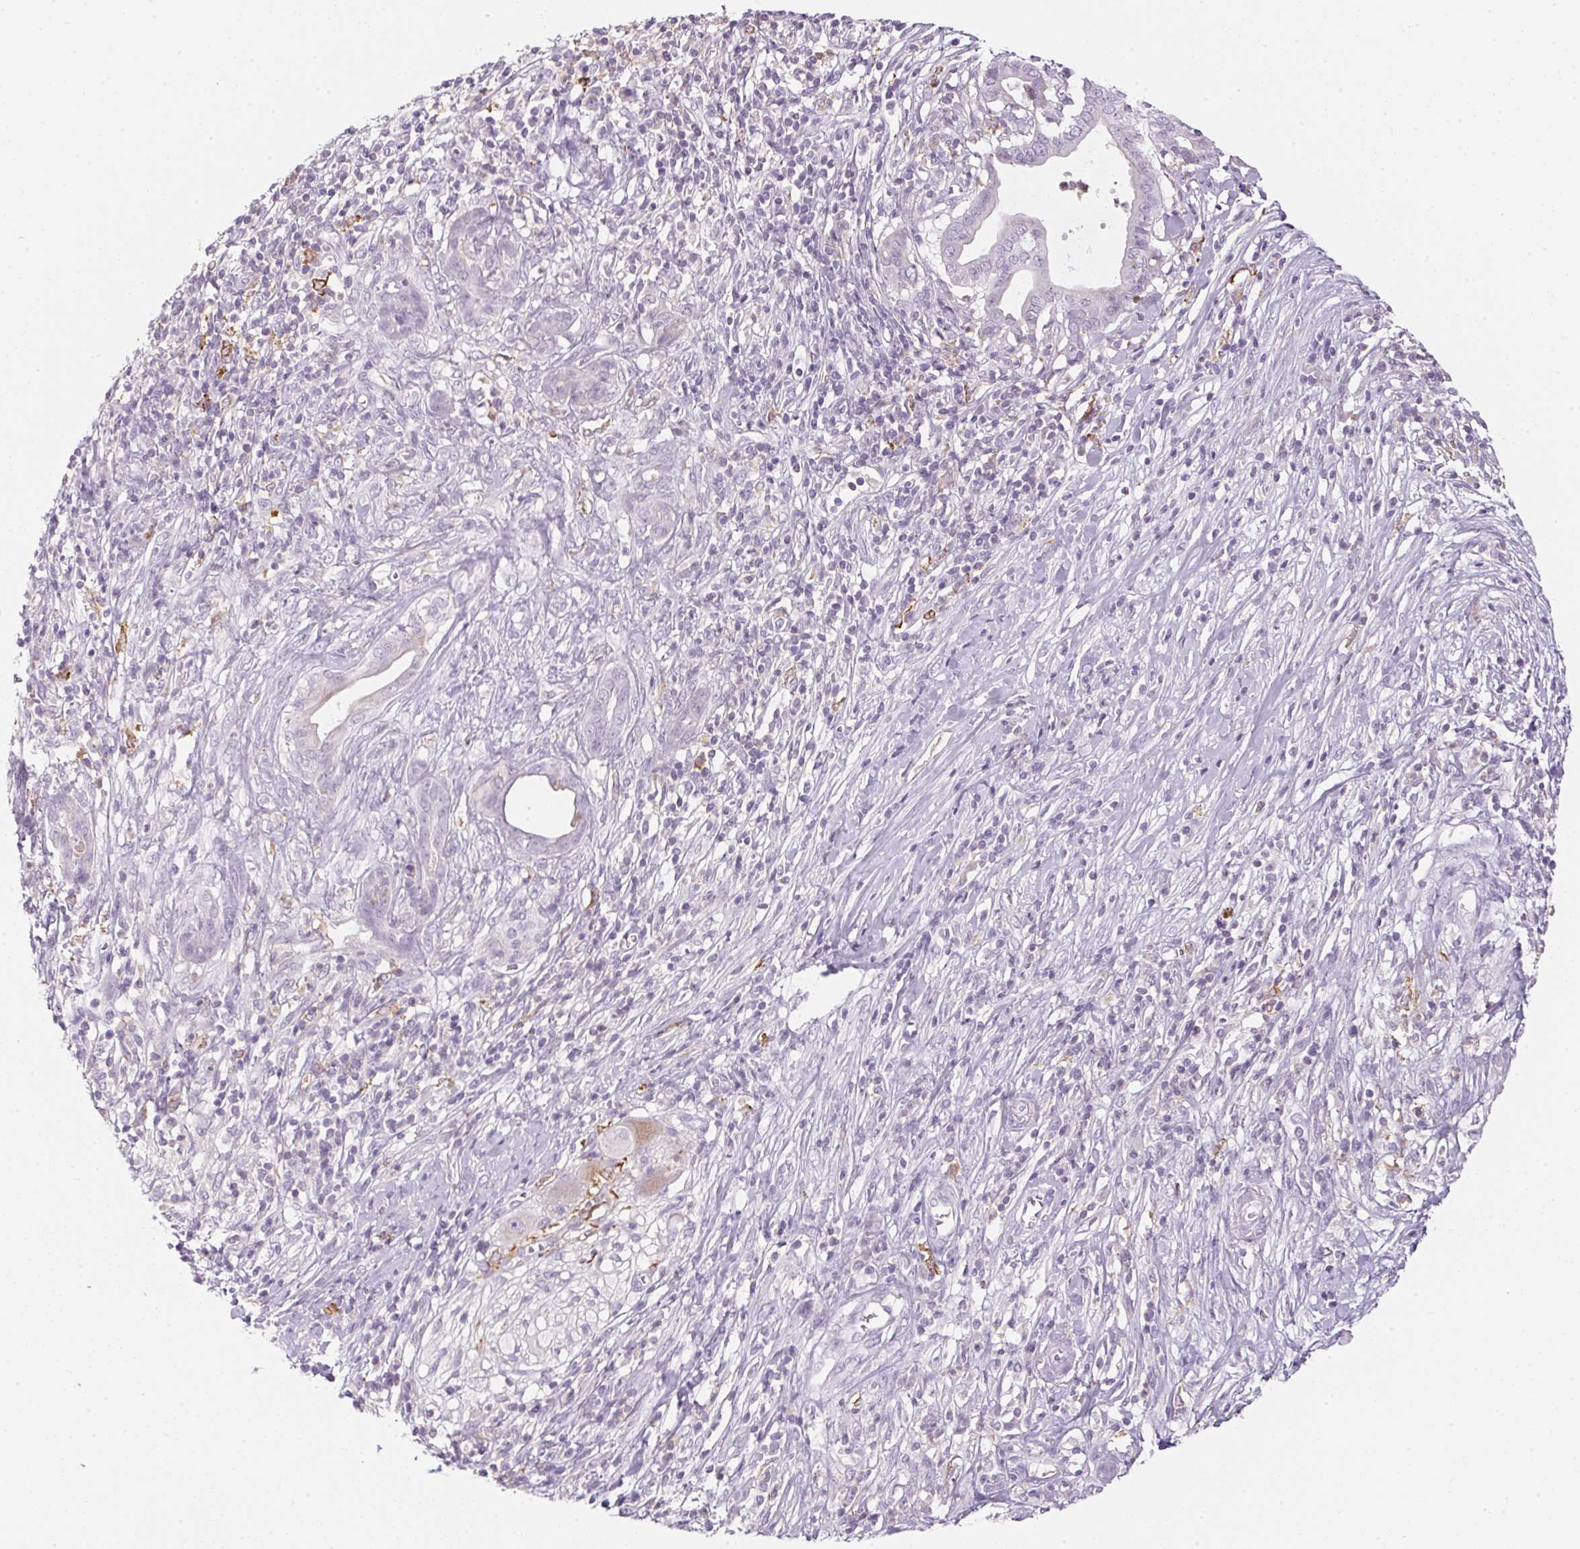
{"staining": {"intensity": "negative", "quantity": "none", "location": "none"}, "tissue": "pancreatic cancer", "cell_type": "Tumor cells", "image_type": "cancer", "snomed": [{"axis": "morphology", "description": "Adenocarcinoma, NOS"}, {"axis": "topography", "description": "Pancreas"}], "caption": "DAB (3,3'-diaminobenzidine) immunohistochemical staining of human pancreatic cancer shows no significant positivity in tumor cells. The staining is performed using DAB brown chromogen with nuclei counter-stained in using hematoxylin.", "gene": "ECPAS", "patient": {"sex": "male", "age": 61}}